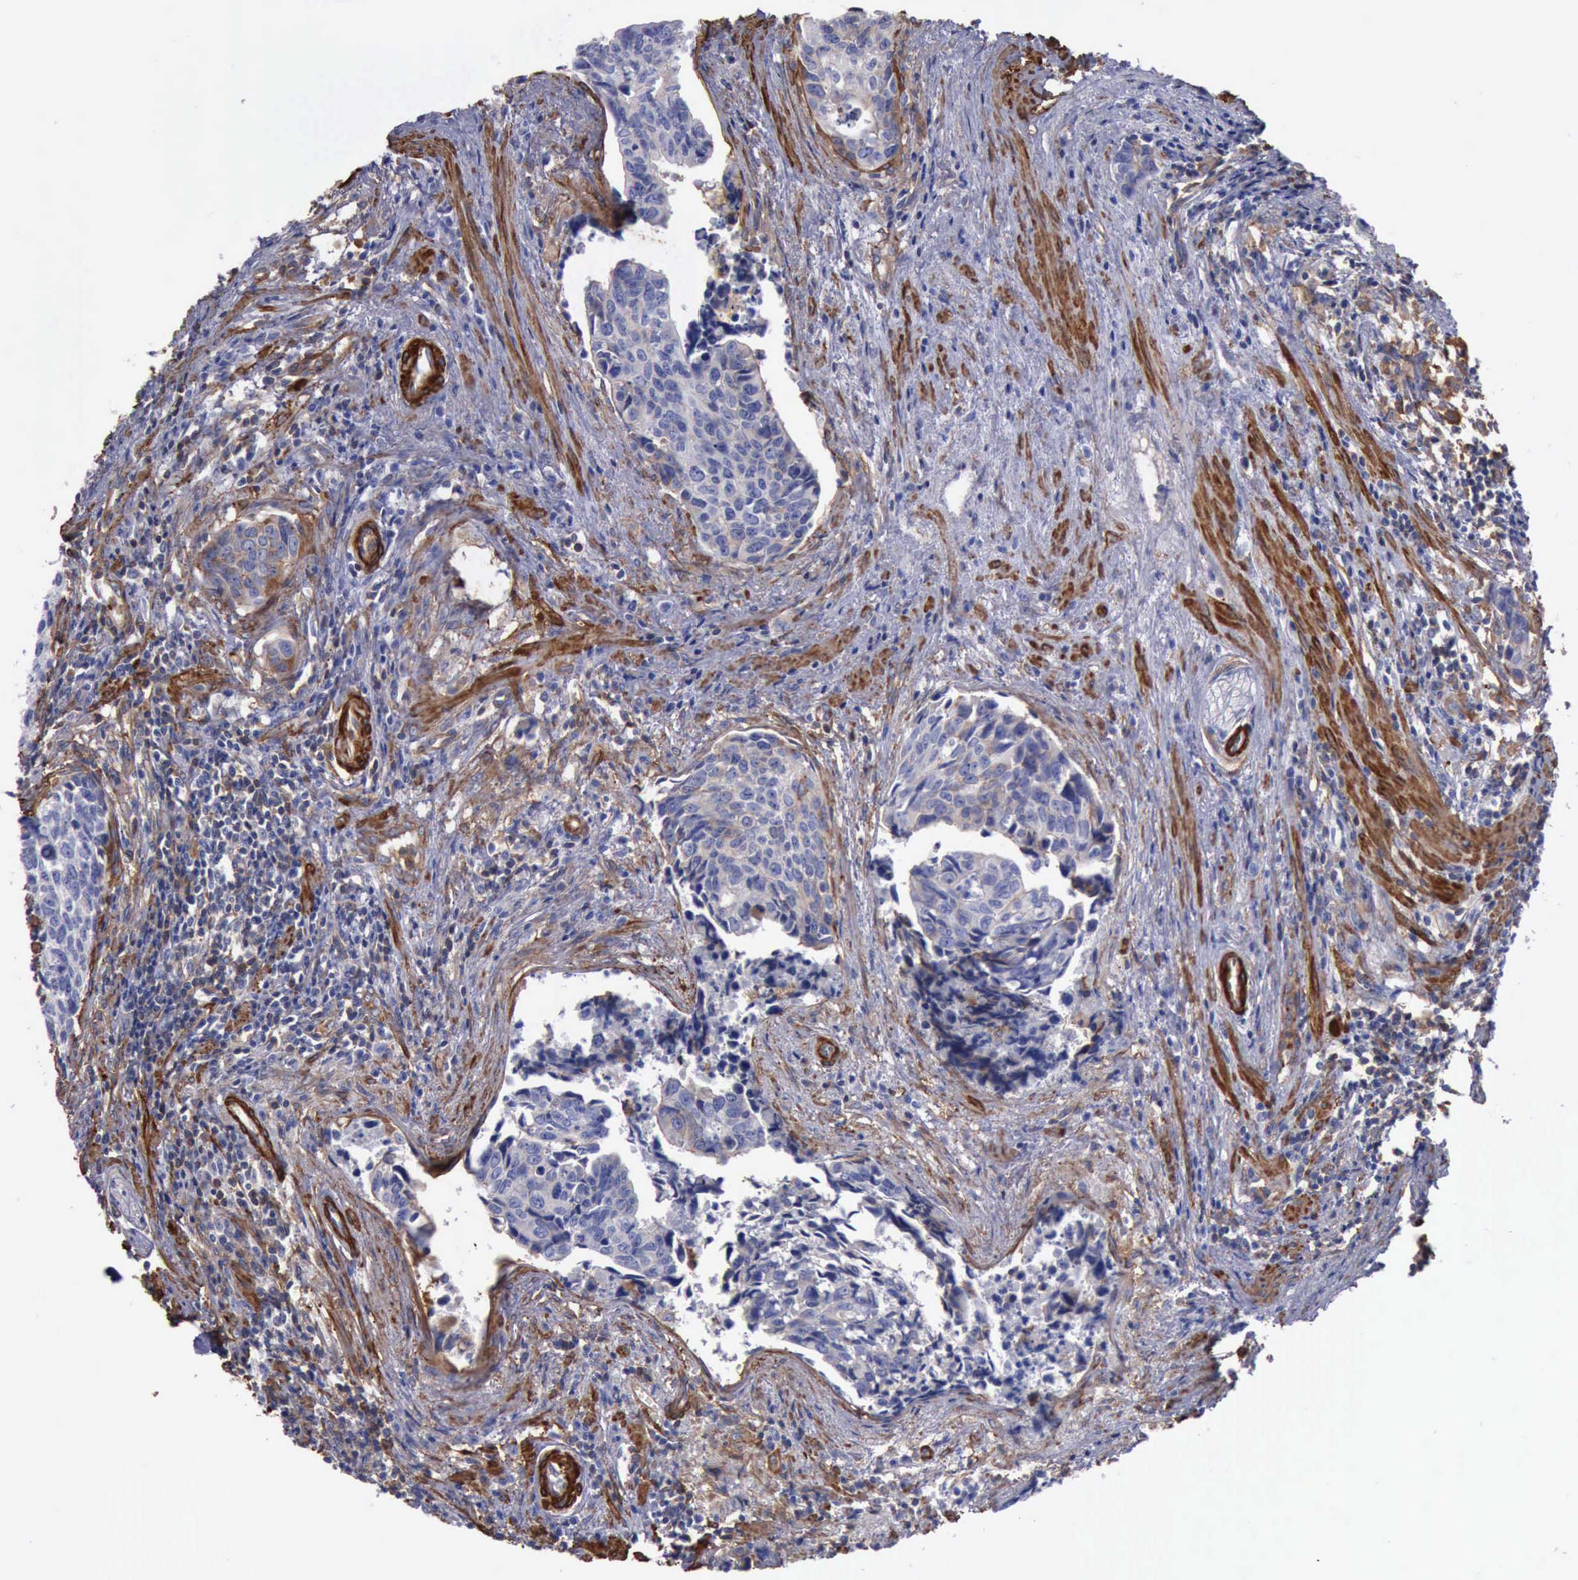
{"staining": {"intensity": "weak", "quantity": "<25%", "location": "cytoplasmic/membranous"}, "tissue": "urothelial cancer", "cell_type": "Tumor cells", "image_type": "cancer", "snomed": [{"axis": "morphology", "description": "Urothelial carcinoma, High grade"}, {"axis": "topography", "description": "Urinary bladder"}], "caption": "Protein analysis of urothelial carcinoma (high-grade) reveals no significant staining in tumor cells.", "gene": "FLNA", "patient": {"sex": "male", "age": 81}}